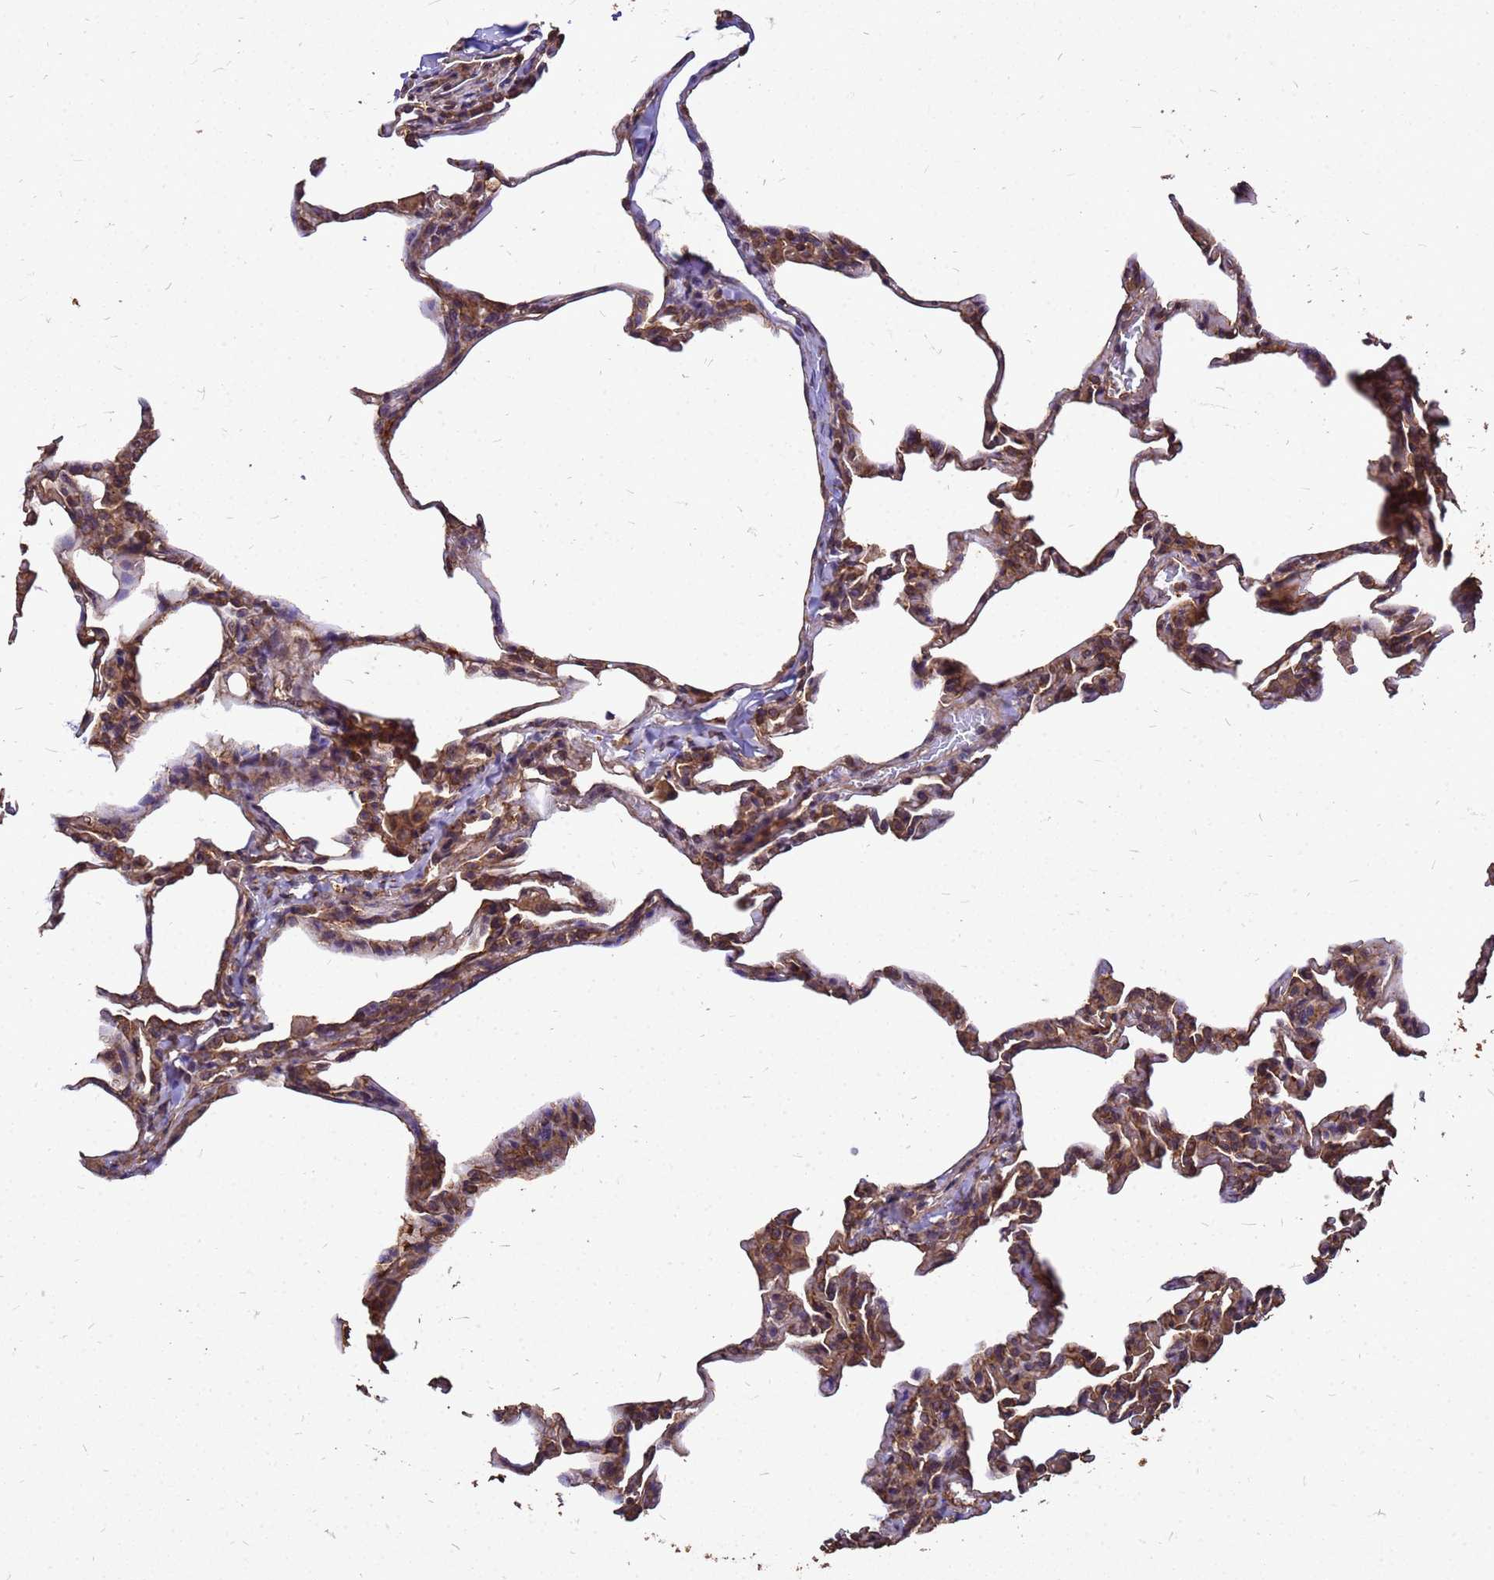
{"staining": {"intensity": "moderate", "quantity": ">75%", "location": "cytoplasmic/membranous"}, "tissue": "lung", "cell_type": "Alveolar cells", "image_type": "normal", "snomed": [{"axis": "morphology", "description": "Normal tissue, NOS"}, {"axis": "topography", "description": "Lung"}], "caption": "Lung stained with DAB (3,3'-diaminobenzidine) immunohistochemistry (IHC) exhibits medium levels of moderate cytoplasmic/membranous expression in about >75% of alveolar cells. The staining was performed using DAB, with brown indicating positive protein expression. Nuclei are stained blue with hematoxylin.", "gene": "ZNF618", "patient": {"sex": "male", "age": 20}}